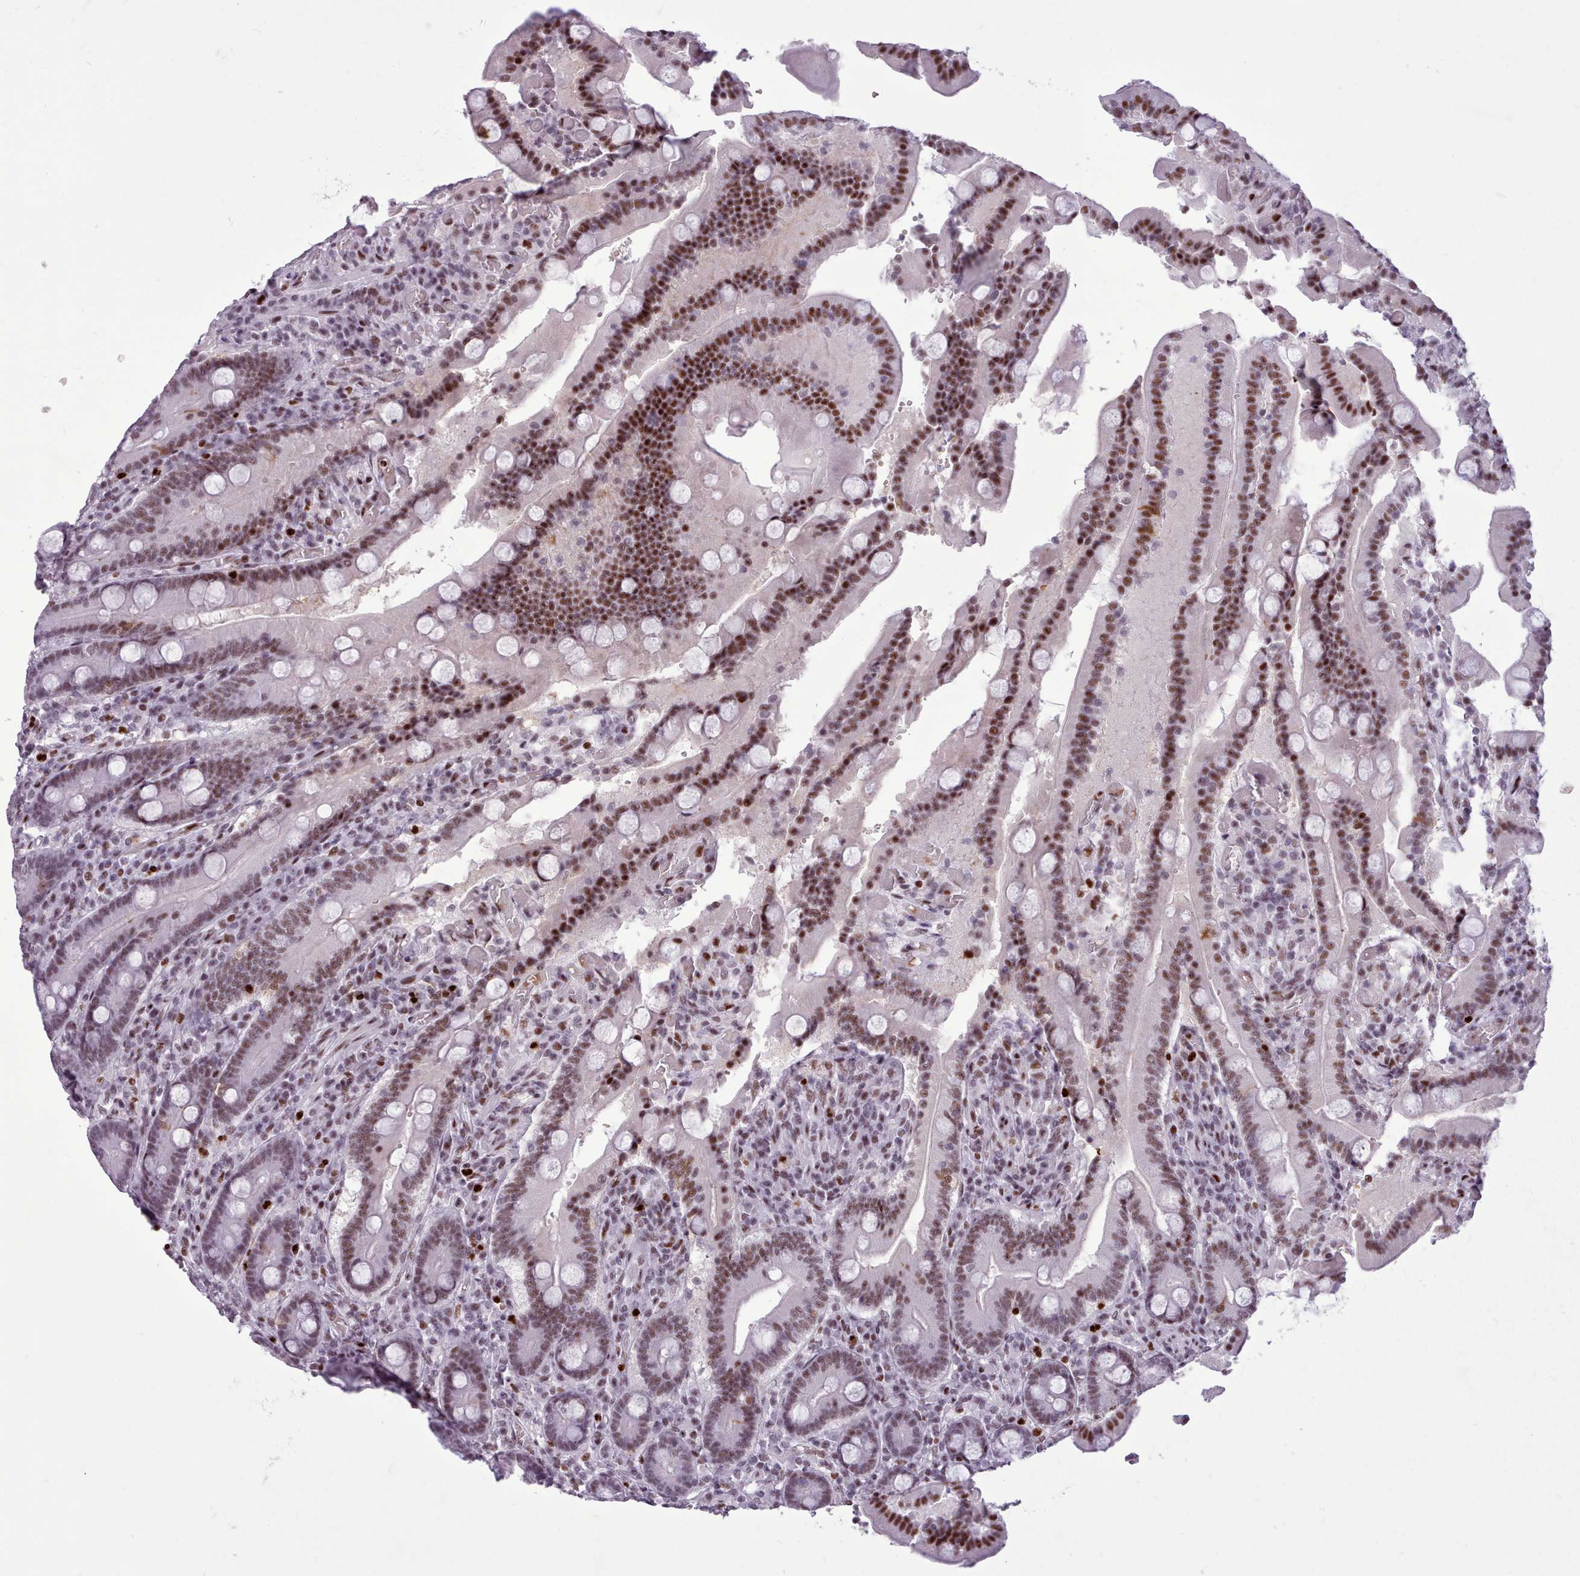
{"staining": {"intensity": "strong", "quantity": ">75%", "location": "nuclear"}, "tissue": "duodenum", "cell_type": "Glandular cells", "image_type": "normal", "snomed": [{"axis": "morphology", "description": "Normal tissue, NOS"}, {"axis": "topography", "description": "Duodenum"}], "caption": "IHC photomicrograph of normal duodenum stained for a protein (brown), which demonstrates high levels of strong nuclear positivity in about >75% of glandular cells.", "gene": "SRSF4", "patient": {"sex": "female", "age": 62}}